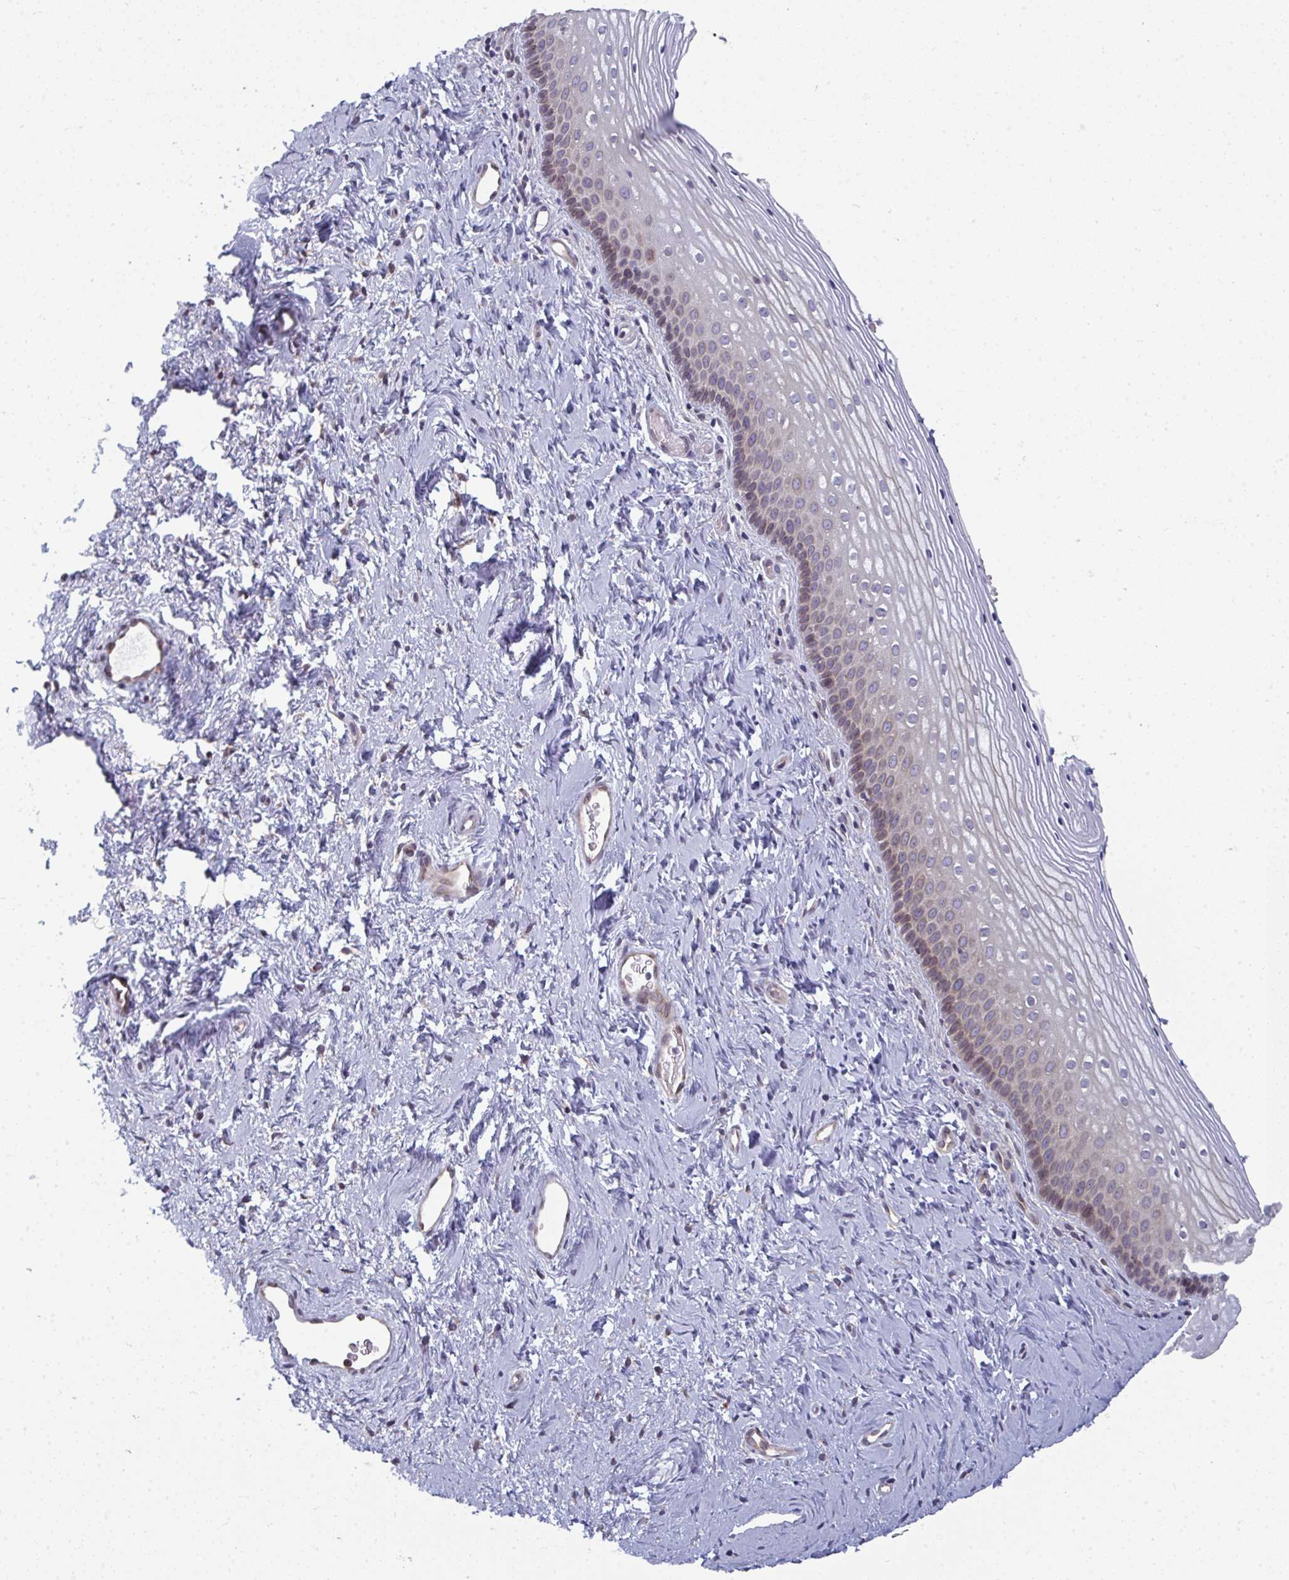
{"staining": {"intensity": "weak", "quantity": "<25%", "location": "cytoplasmic/membranous"}, "tissue": "vagina", "cell_type": "Squamous epithelial cells", "image_type": "normal", "snomed": [{"axis": "morphology", "description": "Normal tissue, NOS"}, {"axis": "morphology", "description": "Squamous cell carcinoma, NOS"}, {"axis": "topography", "description": "Vagina"}, {"axis": "topography", "description": "Cervix"}], "caption": "Immunohistochemistry of benign human vagina shows no staining in squamous epithelial cells.", "gene": "LYSMD4", "patient": {"sex": "female", "age": 45}}